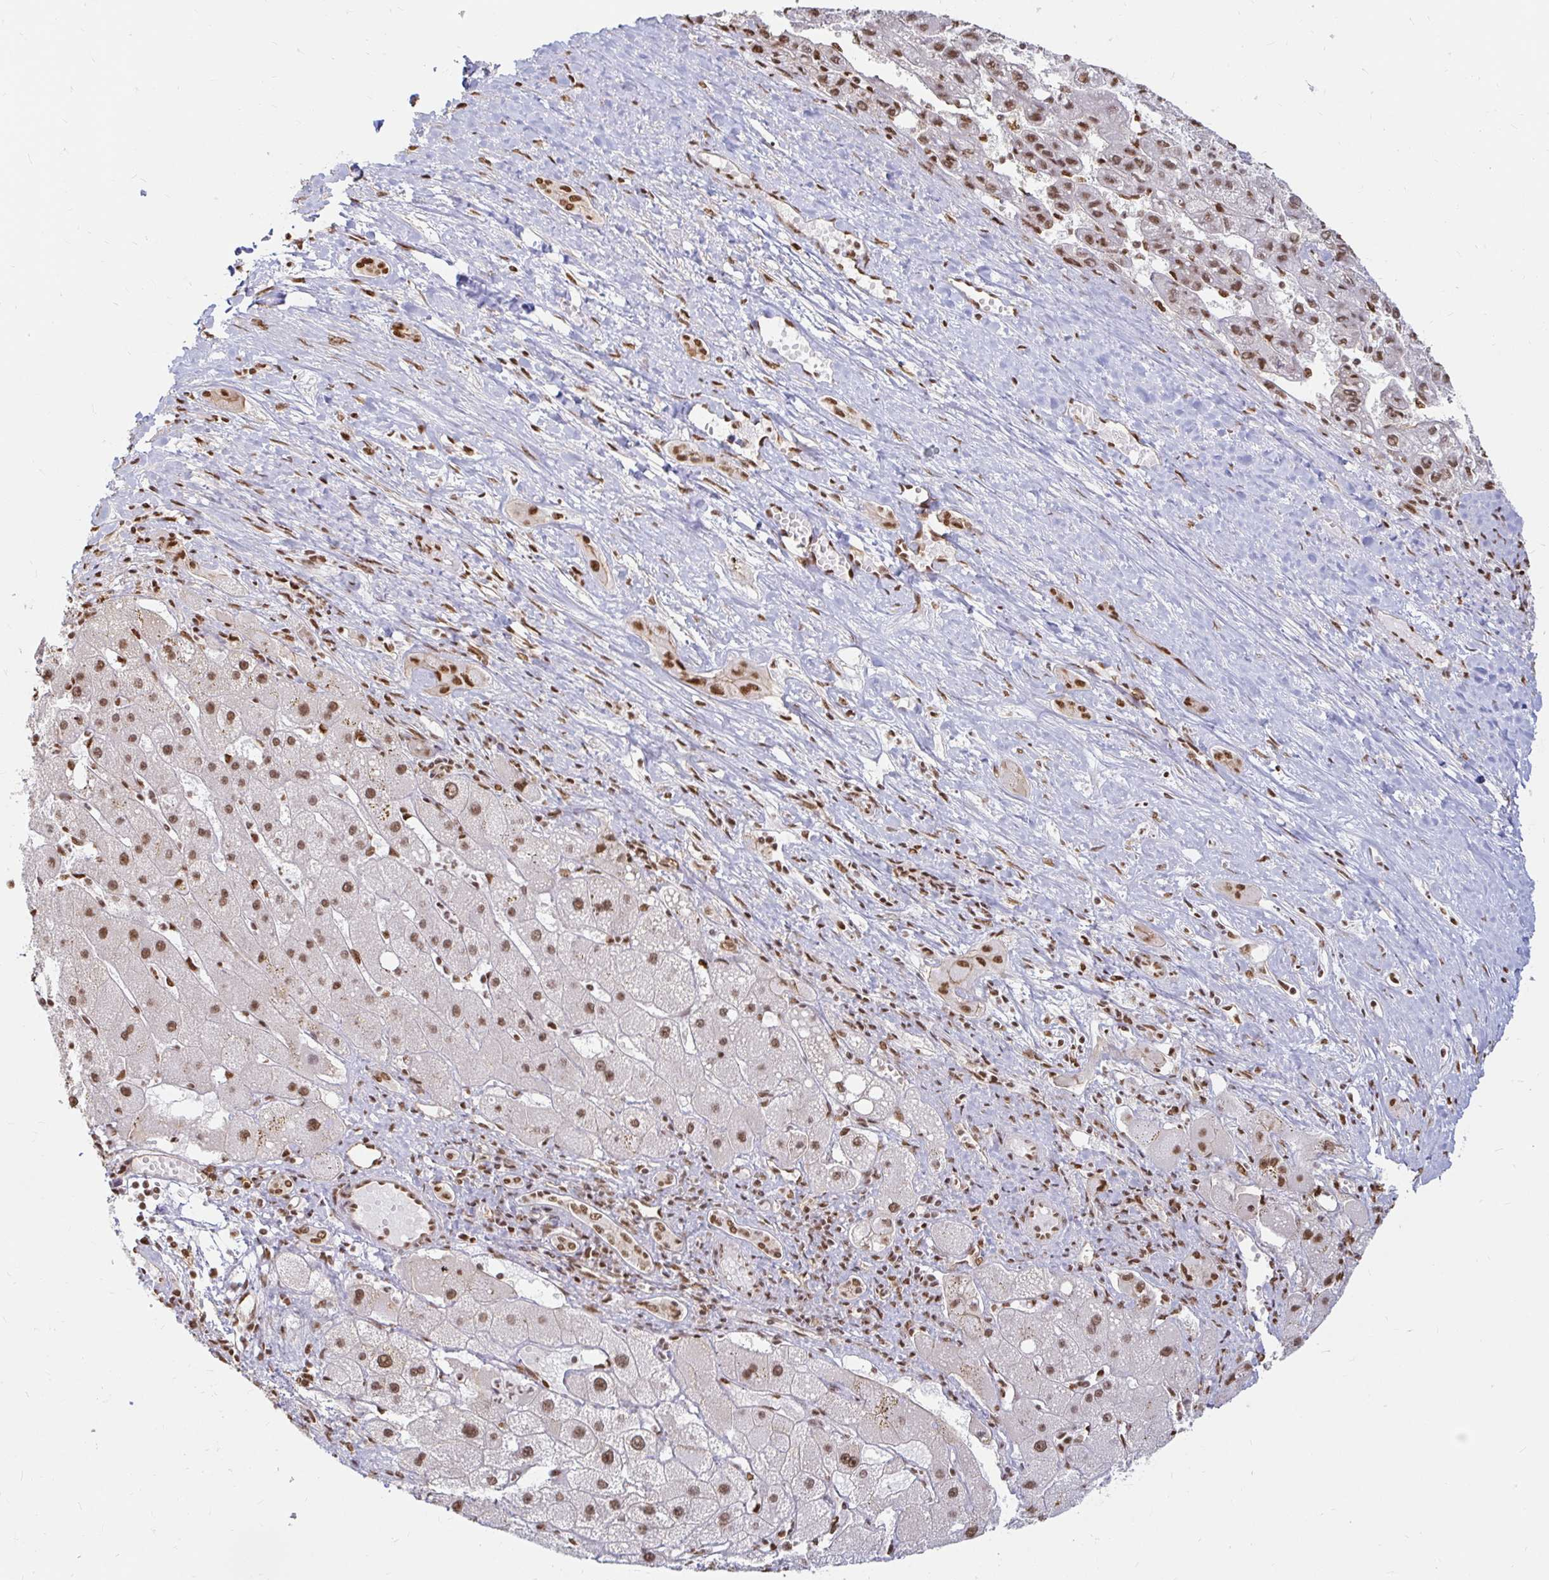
{"staining": {"intensity": "moderate", "quantity": ">75%", "location": "nuclear"}, "tissue": "liver cancer", "cell_type": "Tumor cells", "image_type": "cancer", "snomed": [{"axis": "morphology", "description": "Carcinoma, Hepatocellular, NOS"}, {"axis": "topography", "description": "Liver"}], "caption": "Hepatocellular carcinoma (liver) tissue displays moderate nuclear staining in about >75% of tumor cells, visualized by immunohistochemistry.", "gene": "HNRNPU", "patient": {"sex": "female", "age": 82}}